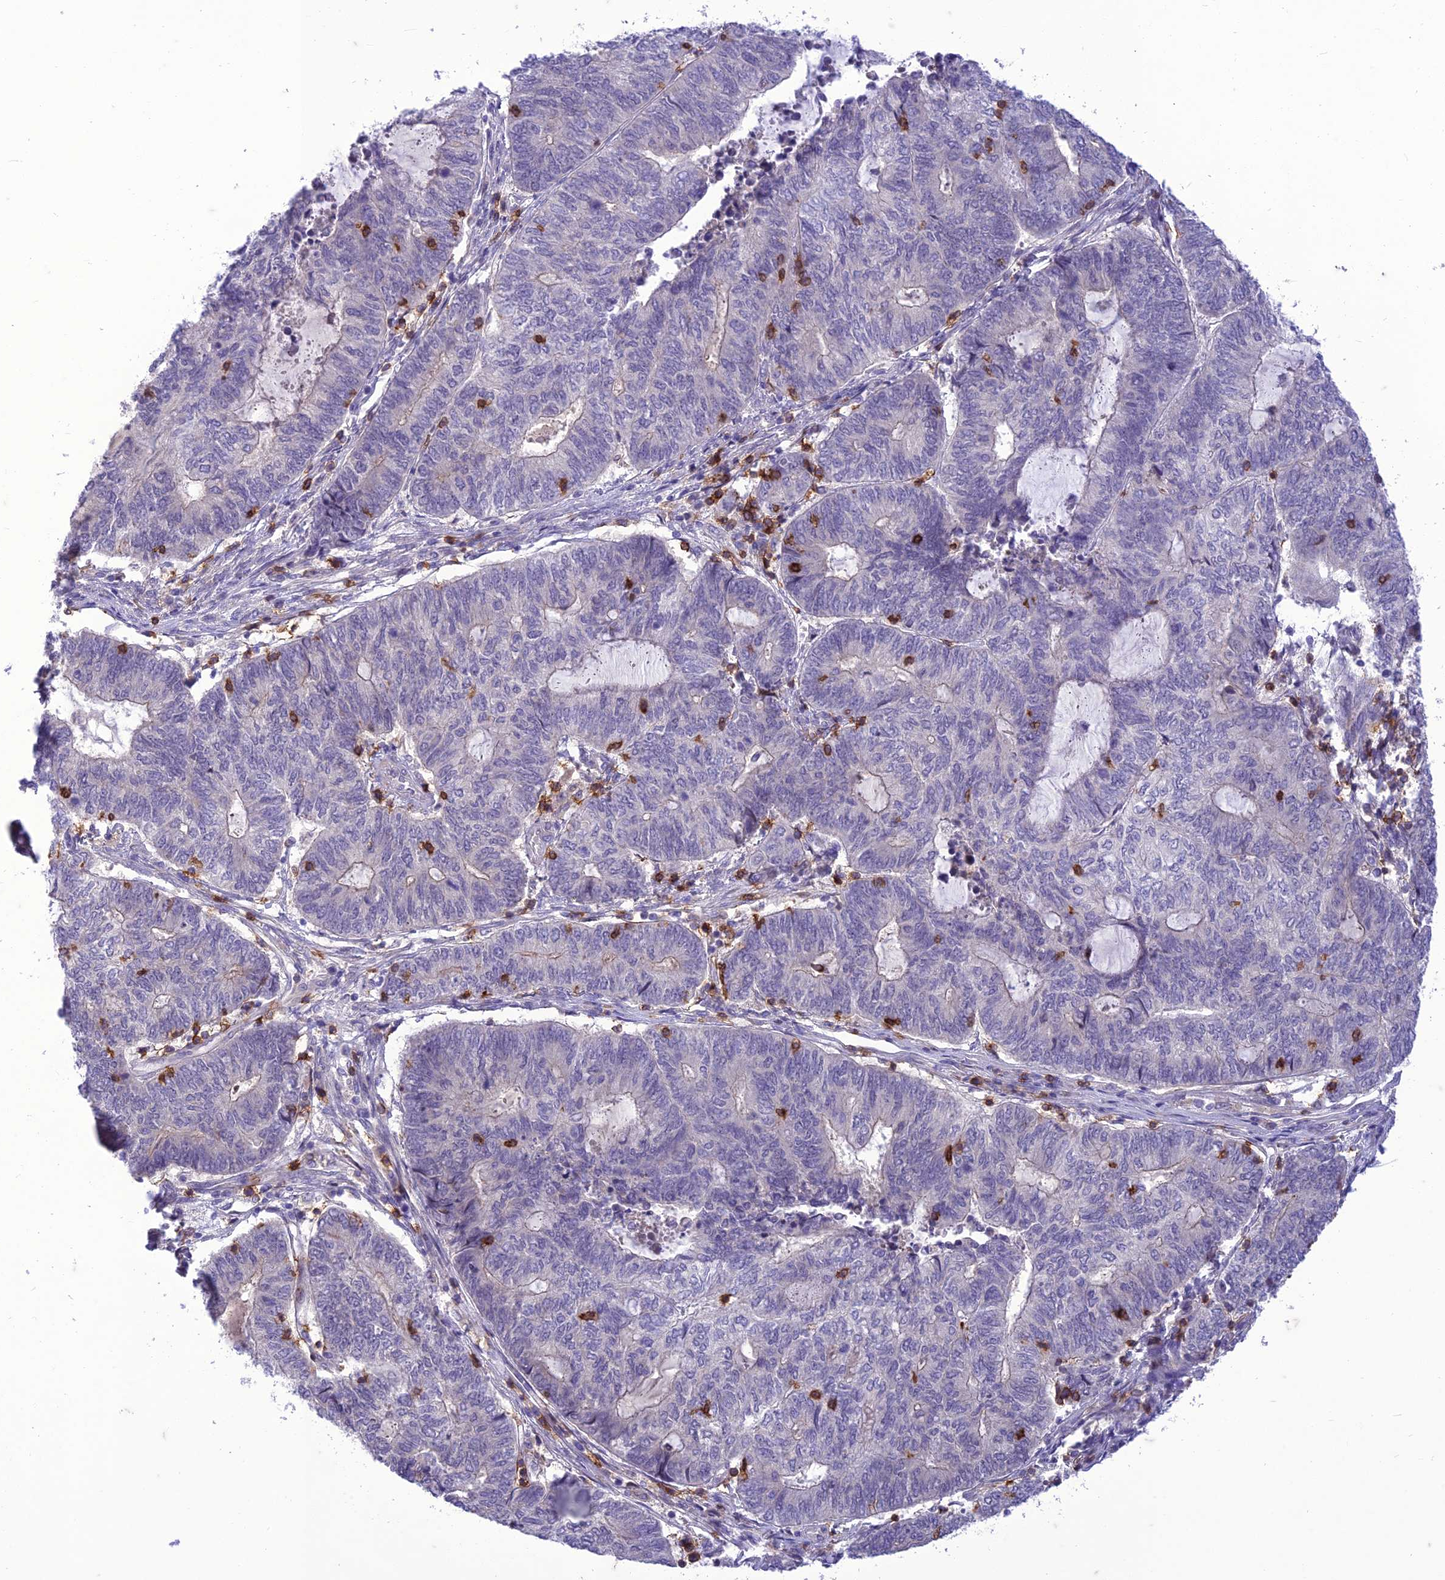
{"staining": {"intensity": "negative", "quantity": "none", "location": "none"}, "tissue": "endometrial cancer", "cell_type": "Tumor cells", "image_type": "cancer", "snomed": [{"axis": "morphology", "description": "Adenocarcinoma, NOS"}, {"axis": "topography", "description": "Uterus"}, {"axis": "topography", "description": "Endometrium"}], "caption": "High magnification brightfield microscopy of endometrial adenocarcinoma stained with DAB (brown) and counterstained with hematoxylin (blue): tumor cells show no significant expression.", "gene": "ITGAE", "patient": {"sex": "female", "age": 70}}